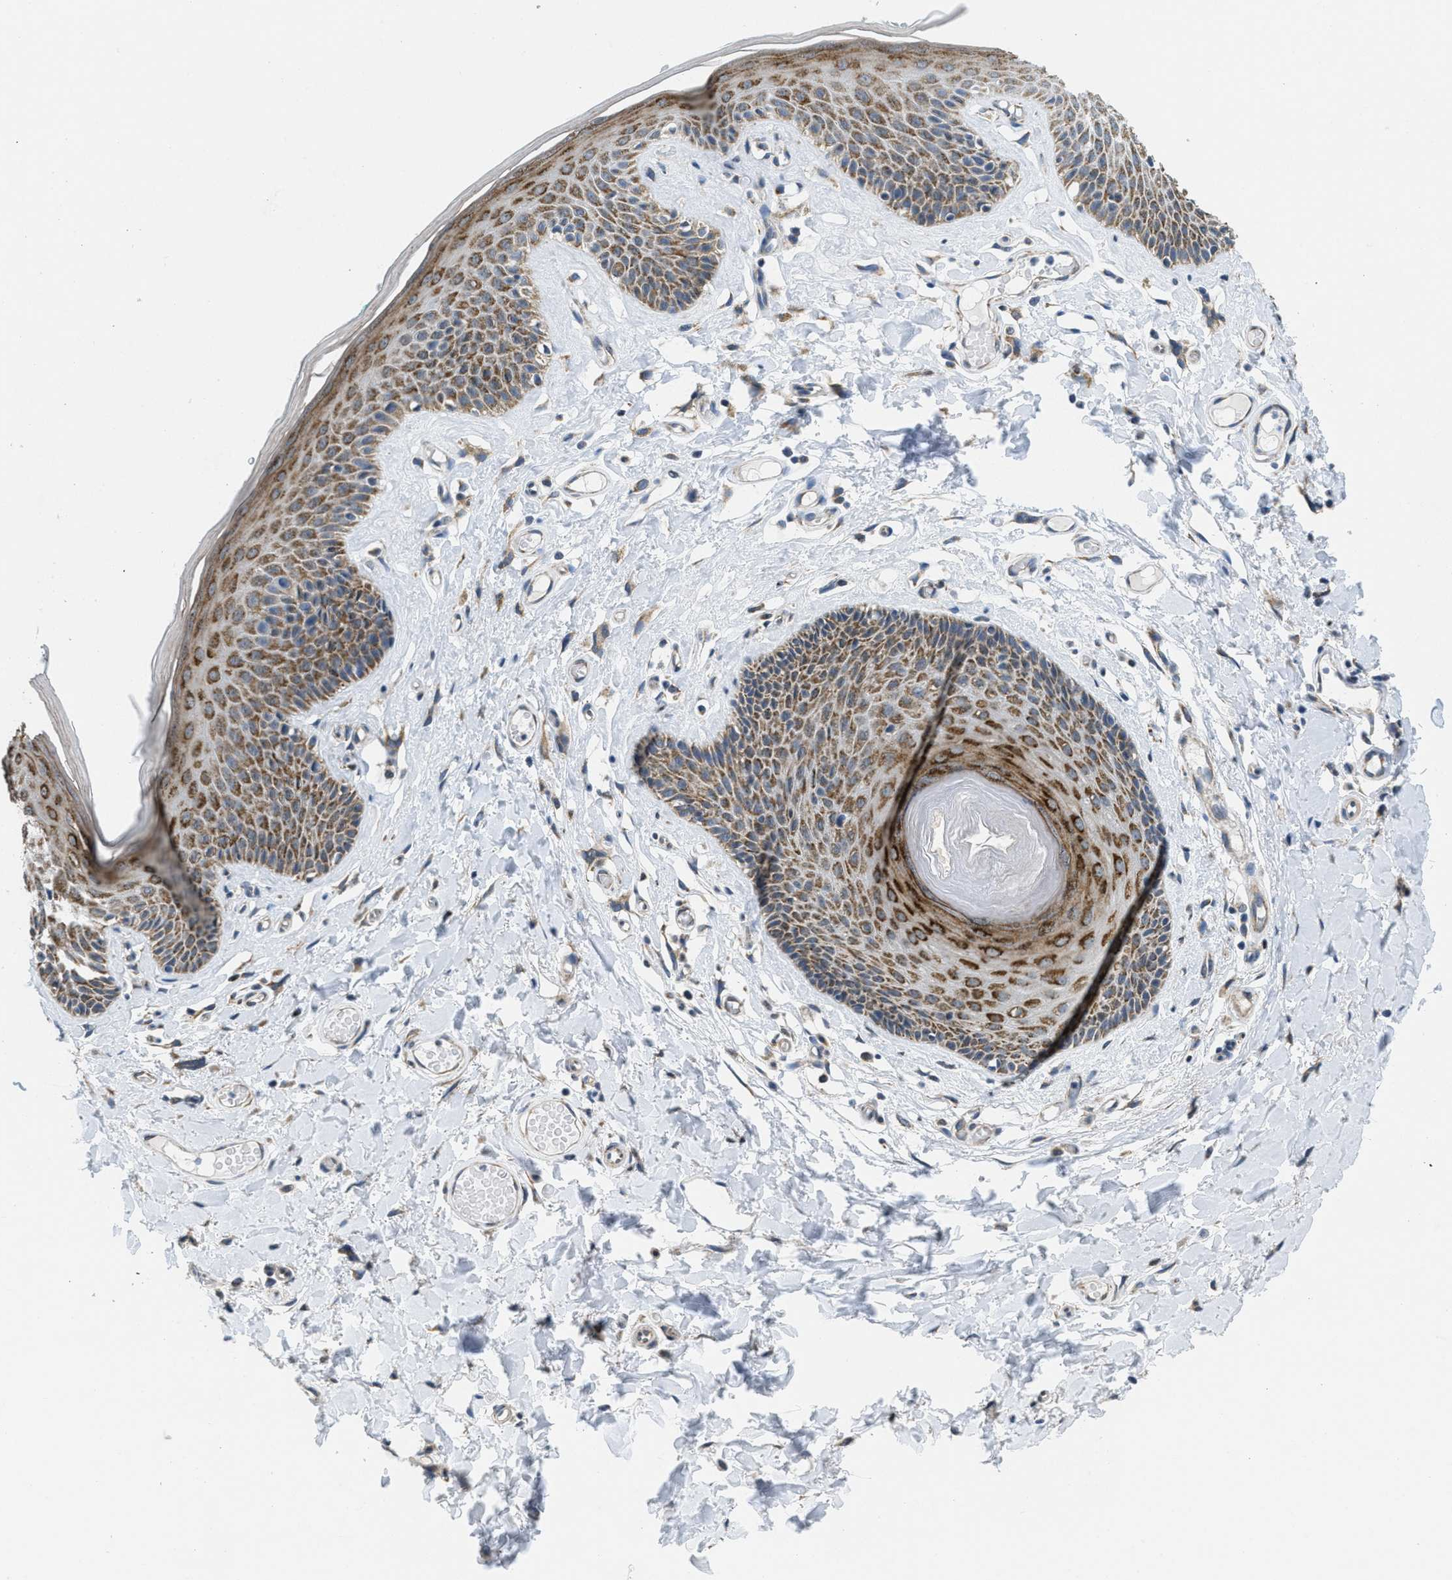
{"staining": {"intensity": "moderate", "quantity": ">75%", "location": "cytoplasmic/membranous"}, "tissue": "skin", "cell_type": "Epidermal cells", "image_type": "normal", "snomed": [{"axis": "morphology", "description": "Normal tissue, NOS"}, {"axis": "topography", "description": "Vulva"}], "caption": "Brown immunohistochemical staining in unremarkable human skin exhibits moderate cytoplasmic/membranous staining in about >75% of epidermal cells.", "gene": "TOMM70", "patient": {"sex": "female", "age": 73}}